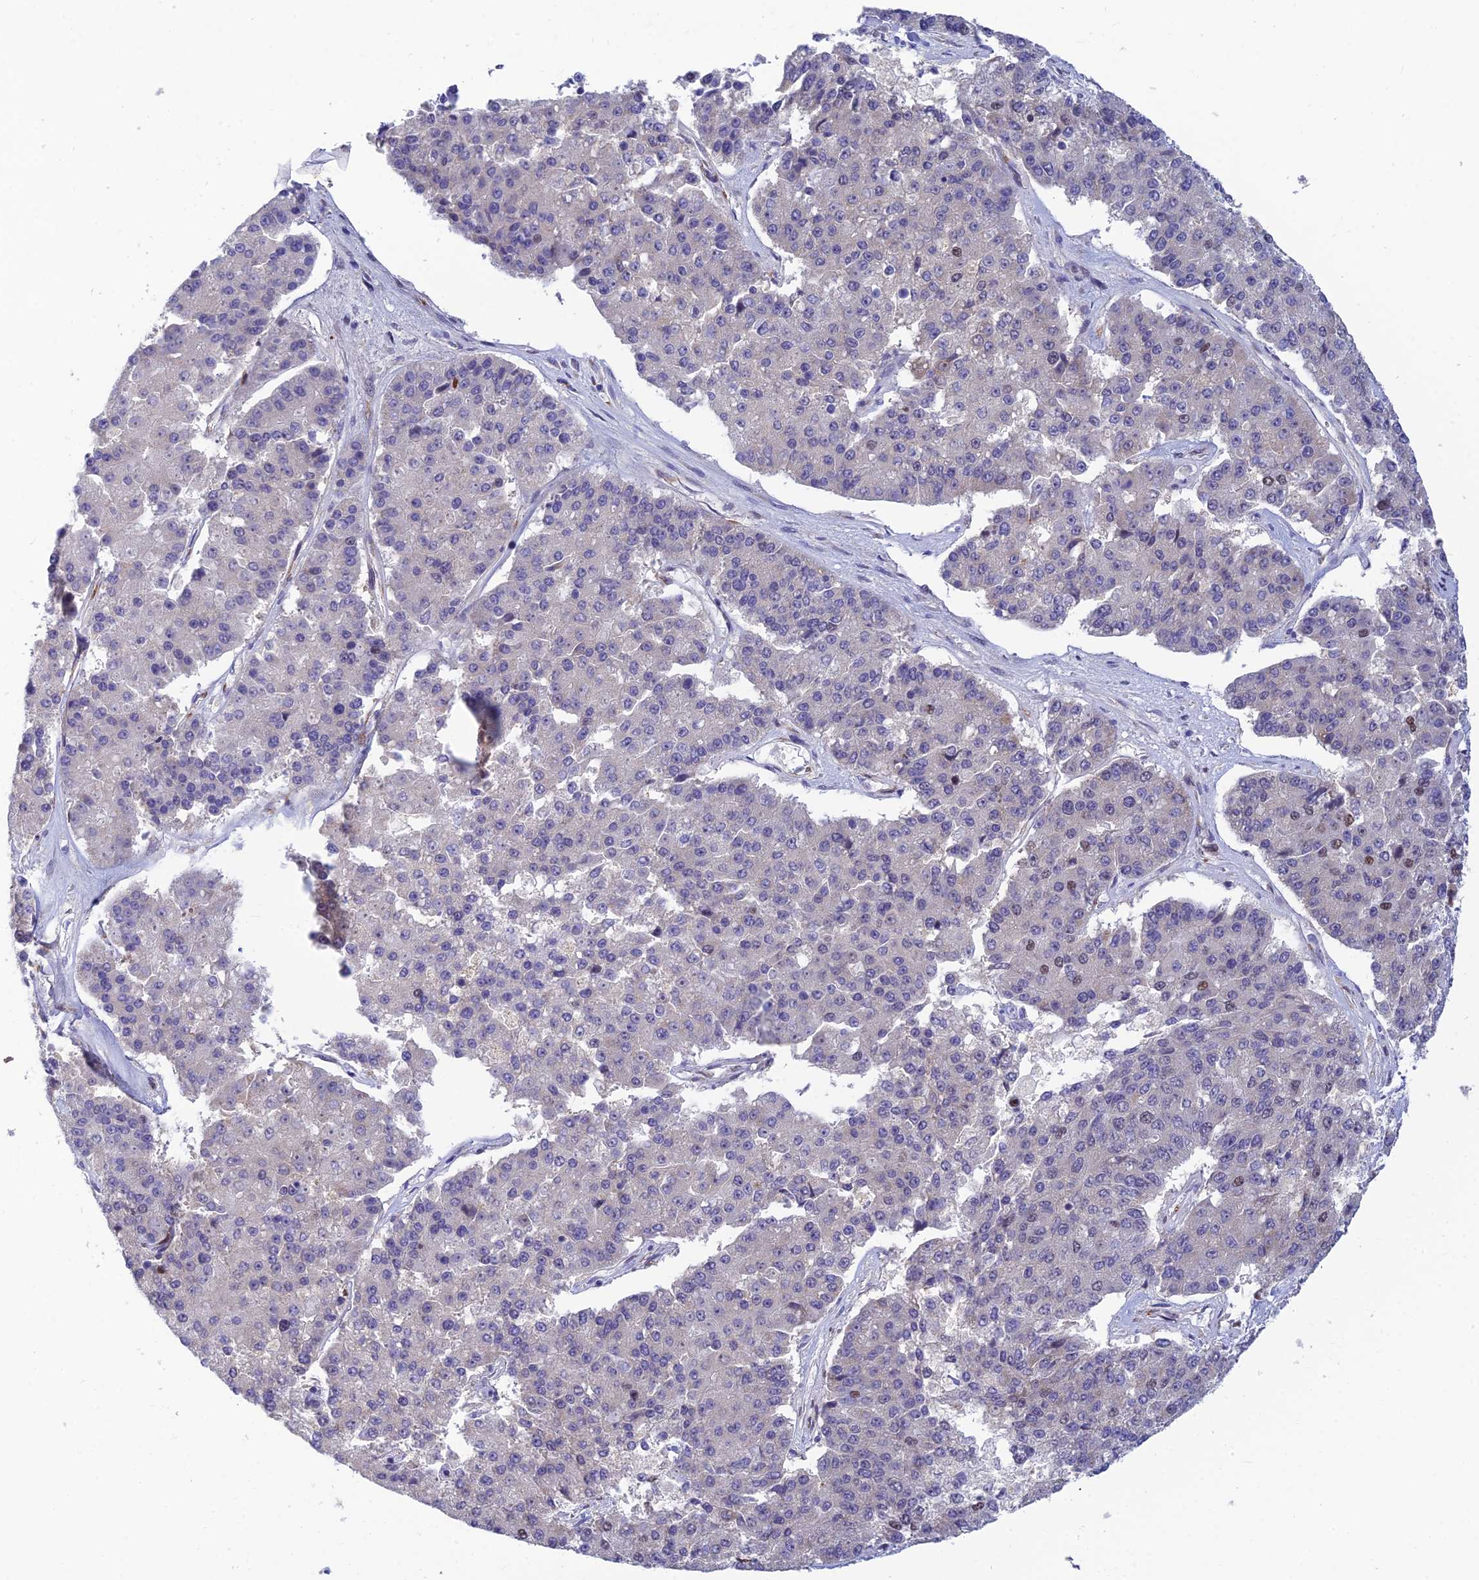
{"staining": {"intensity": "negative", "quantity": "none", "location": "none"}, "tissue": "pancreatic cancer", "cell_type": "Tumor cells", "image_type": "cancer", "snomed": [{"axis": "morphology", "description": "Adenocarcinoma, NOS"}, {"axis": "topography", "description": "Pancreas"}], "caption": "Tumor cells are negative for brown protein staining in pancreatic cancer (adenocarcinoma).", "gene": "CLK4", "patient": {"sex": "male", "age": 50}}